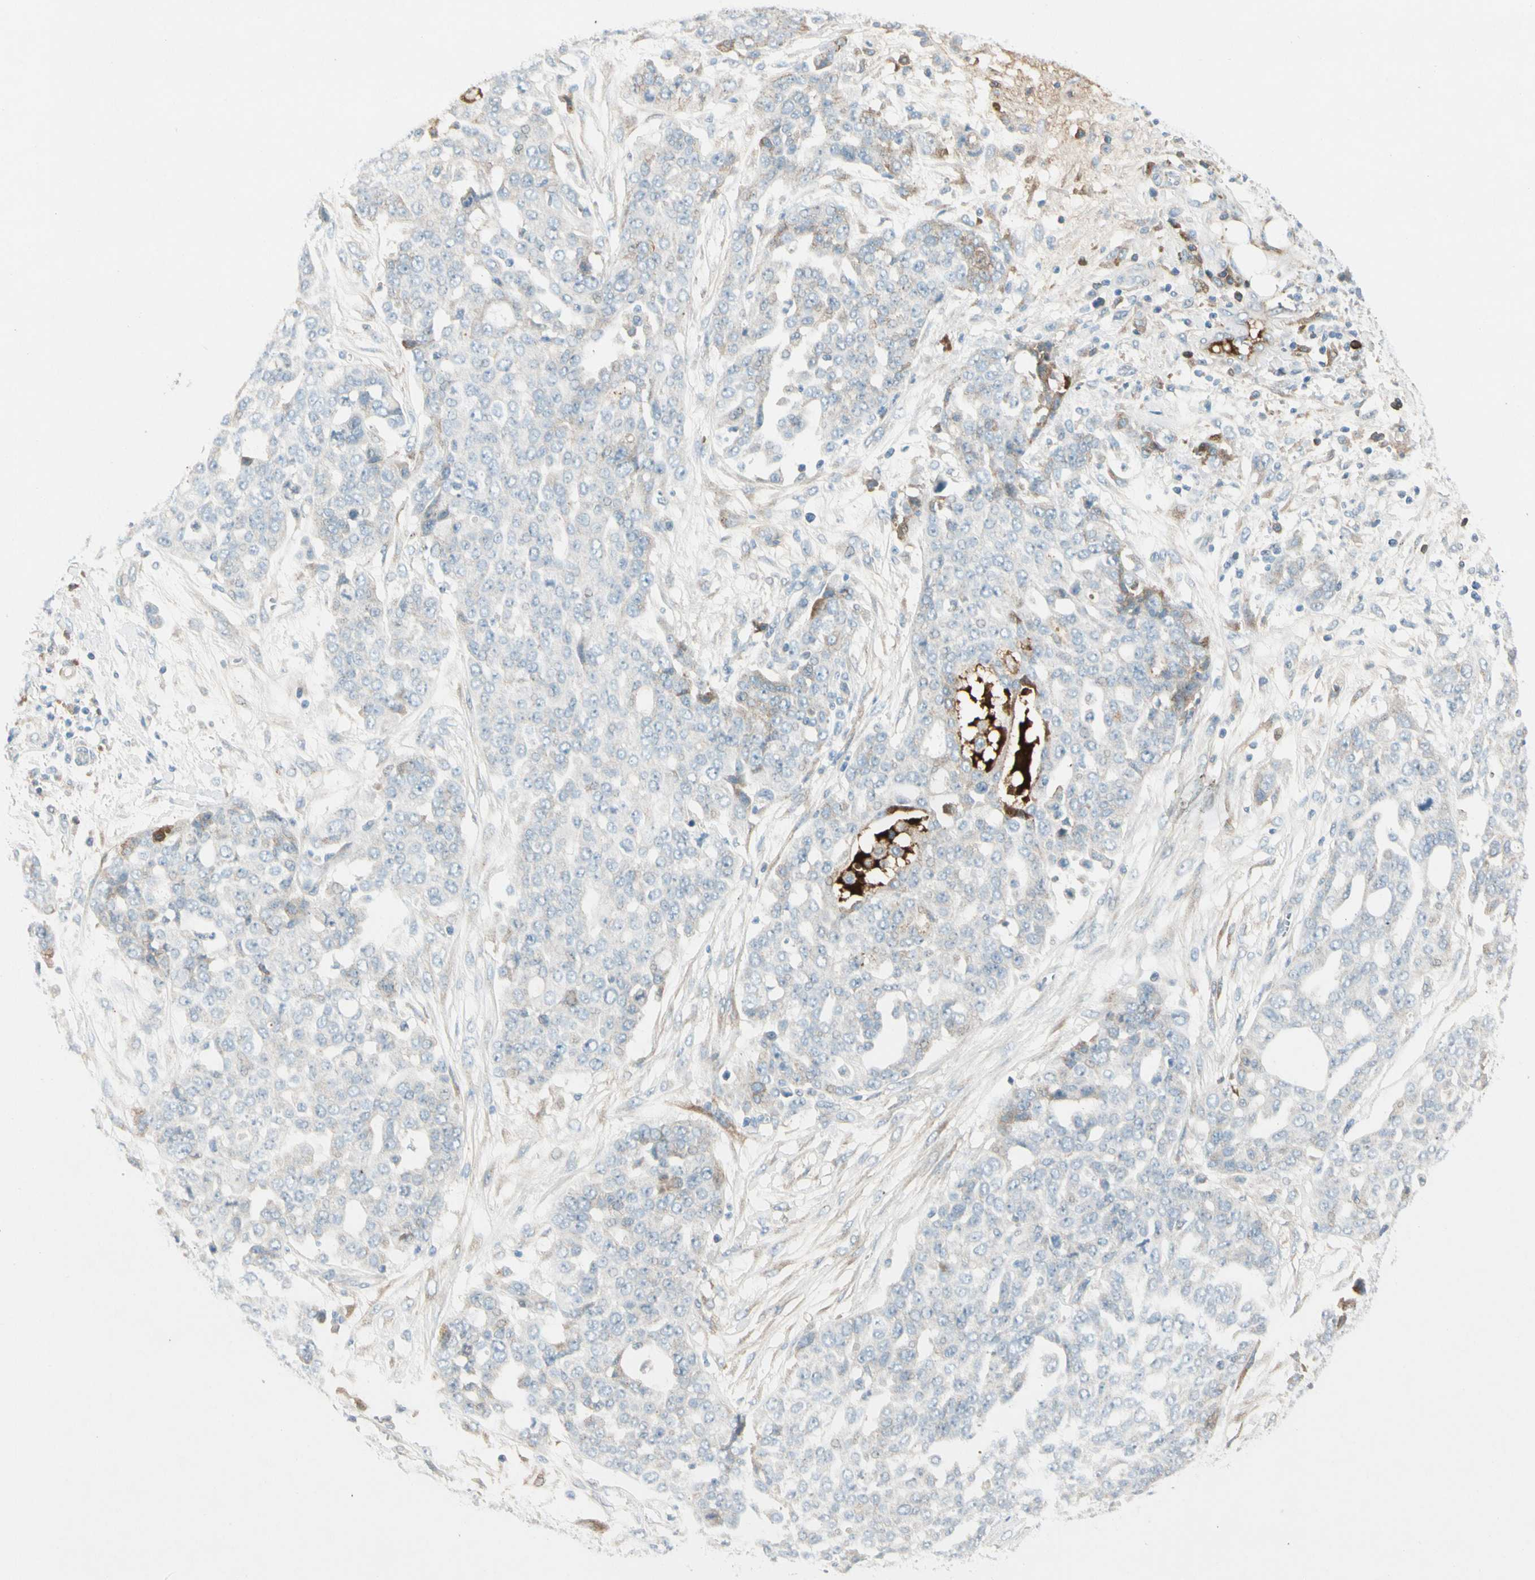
{"staining": {"intensity": "negative", "quantity": "none", "location": "none"}, "tissue": "ovarian cancer", "cell_type": "Tumor cells", "image_type": "cancer", "snomed": [{"axis": "morphology", "description": "Cystadenocarcinoma, serous, NOS"}, {"axis": "topography", "description": "Soft tissue"}, {"axis": "topography", "description": "Ovary"}], "caption": "An image of ovarian serous cystadenocarcinoma stained for a protein exhibits no brown staining in tumor cells. (Stains: DAB (3,3'-diaminobenzidine) immunohistochemistry (IHC) with hematoxylin counter stain, Microscopy: brightfield microscopy at high magnification).", "gene": "SERPIND1", "patient": {"sex": "female", "age": 57}}